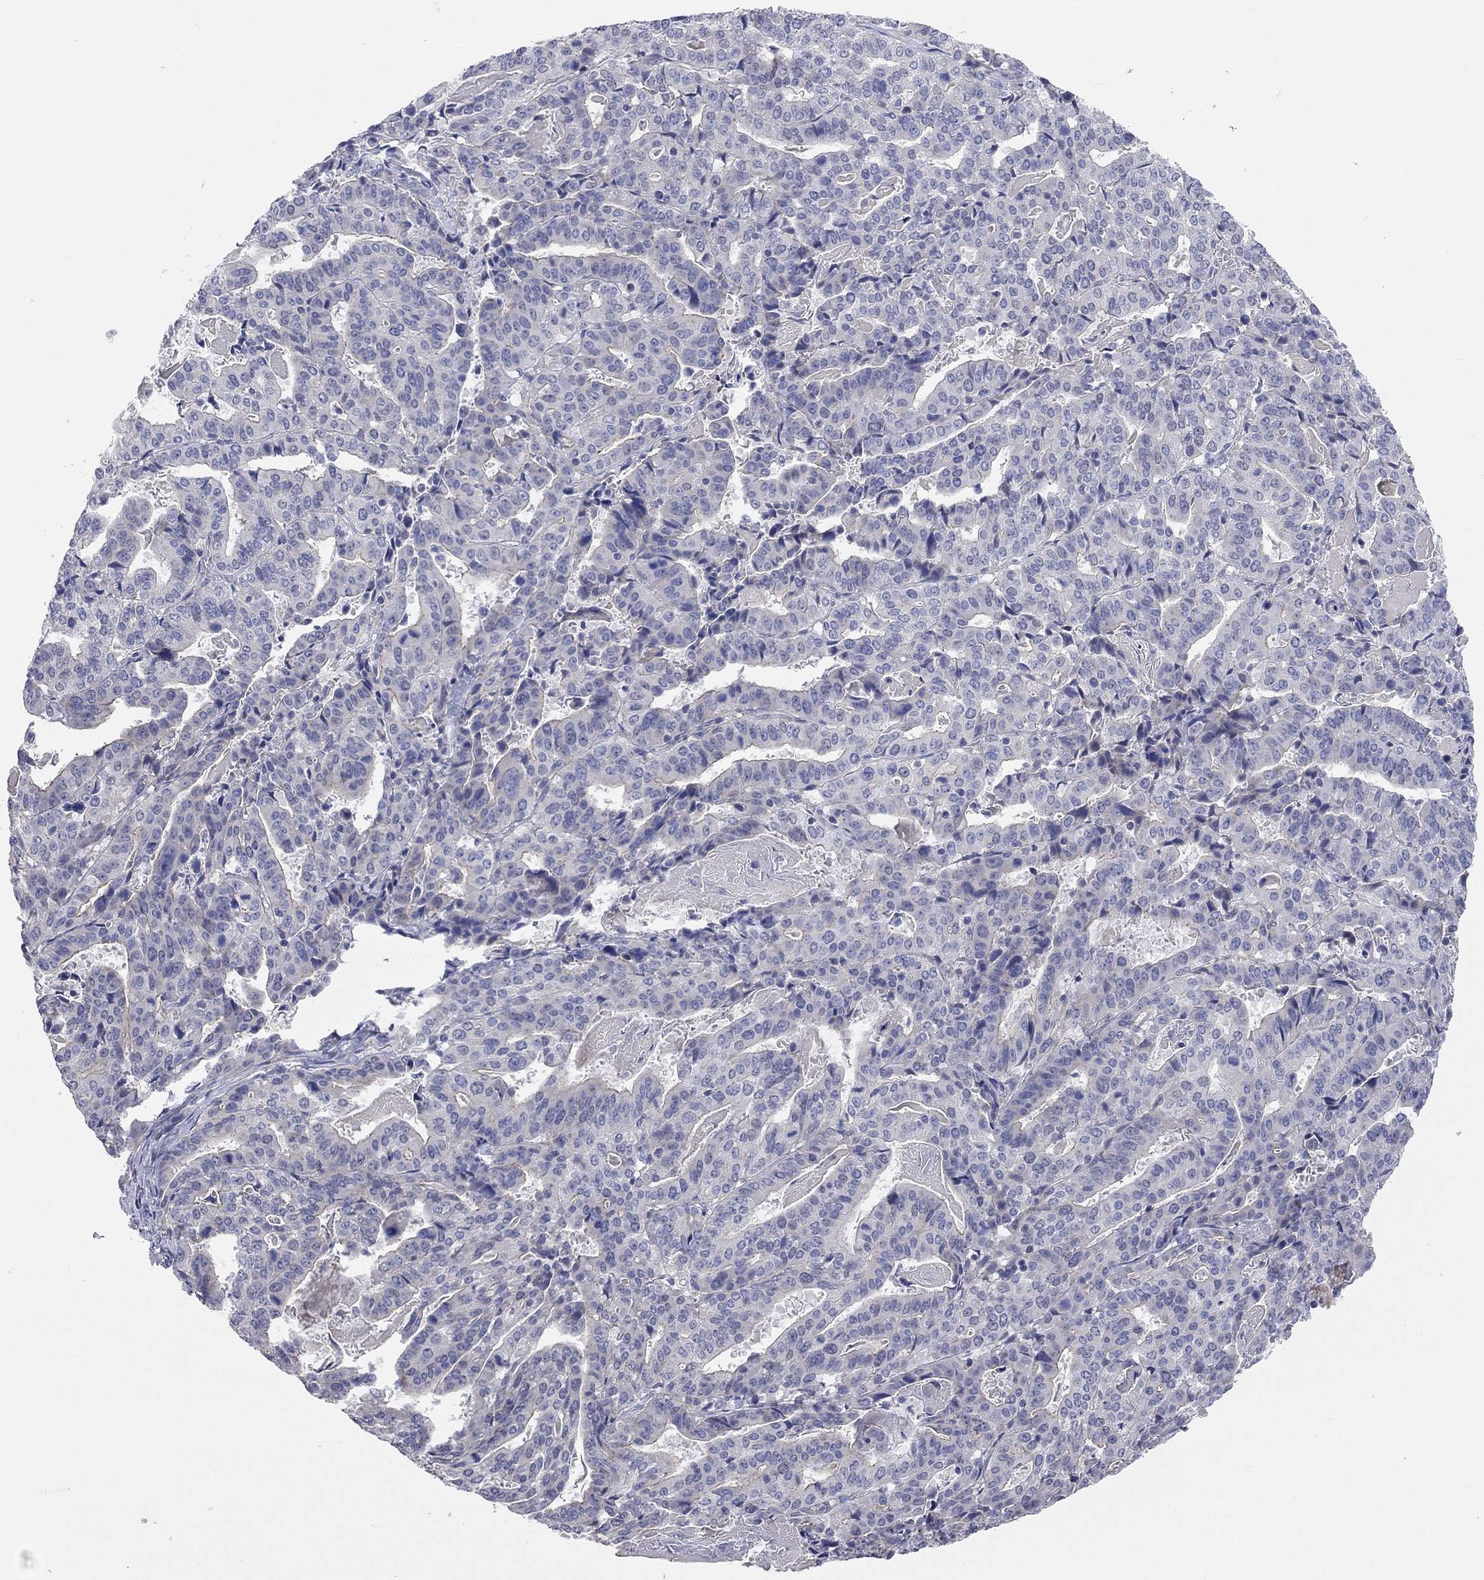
{"staining": {"intensity": "negative", "quantity": "none", "location": "none"}, "tissue": "stomach cancer", "cell_type": "Tumor cells", "image_type": "cancer", "snomed": [{"axis": "morphology", "description": "Adenocarcinoma, NOS"}, {"axis": "topography", "description": "Stomach"}], "caption": "Protein analysis of stomach cancer reveals no significant staining in tumor cells. (DAB (3,3'-diaminobenzidine) immunohistochemistry (IHC), high magnification).", "gene": "KCNB1", "patient": {"sex": "male", "age": 48}}